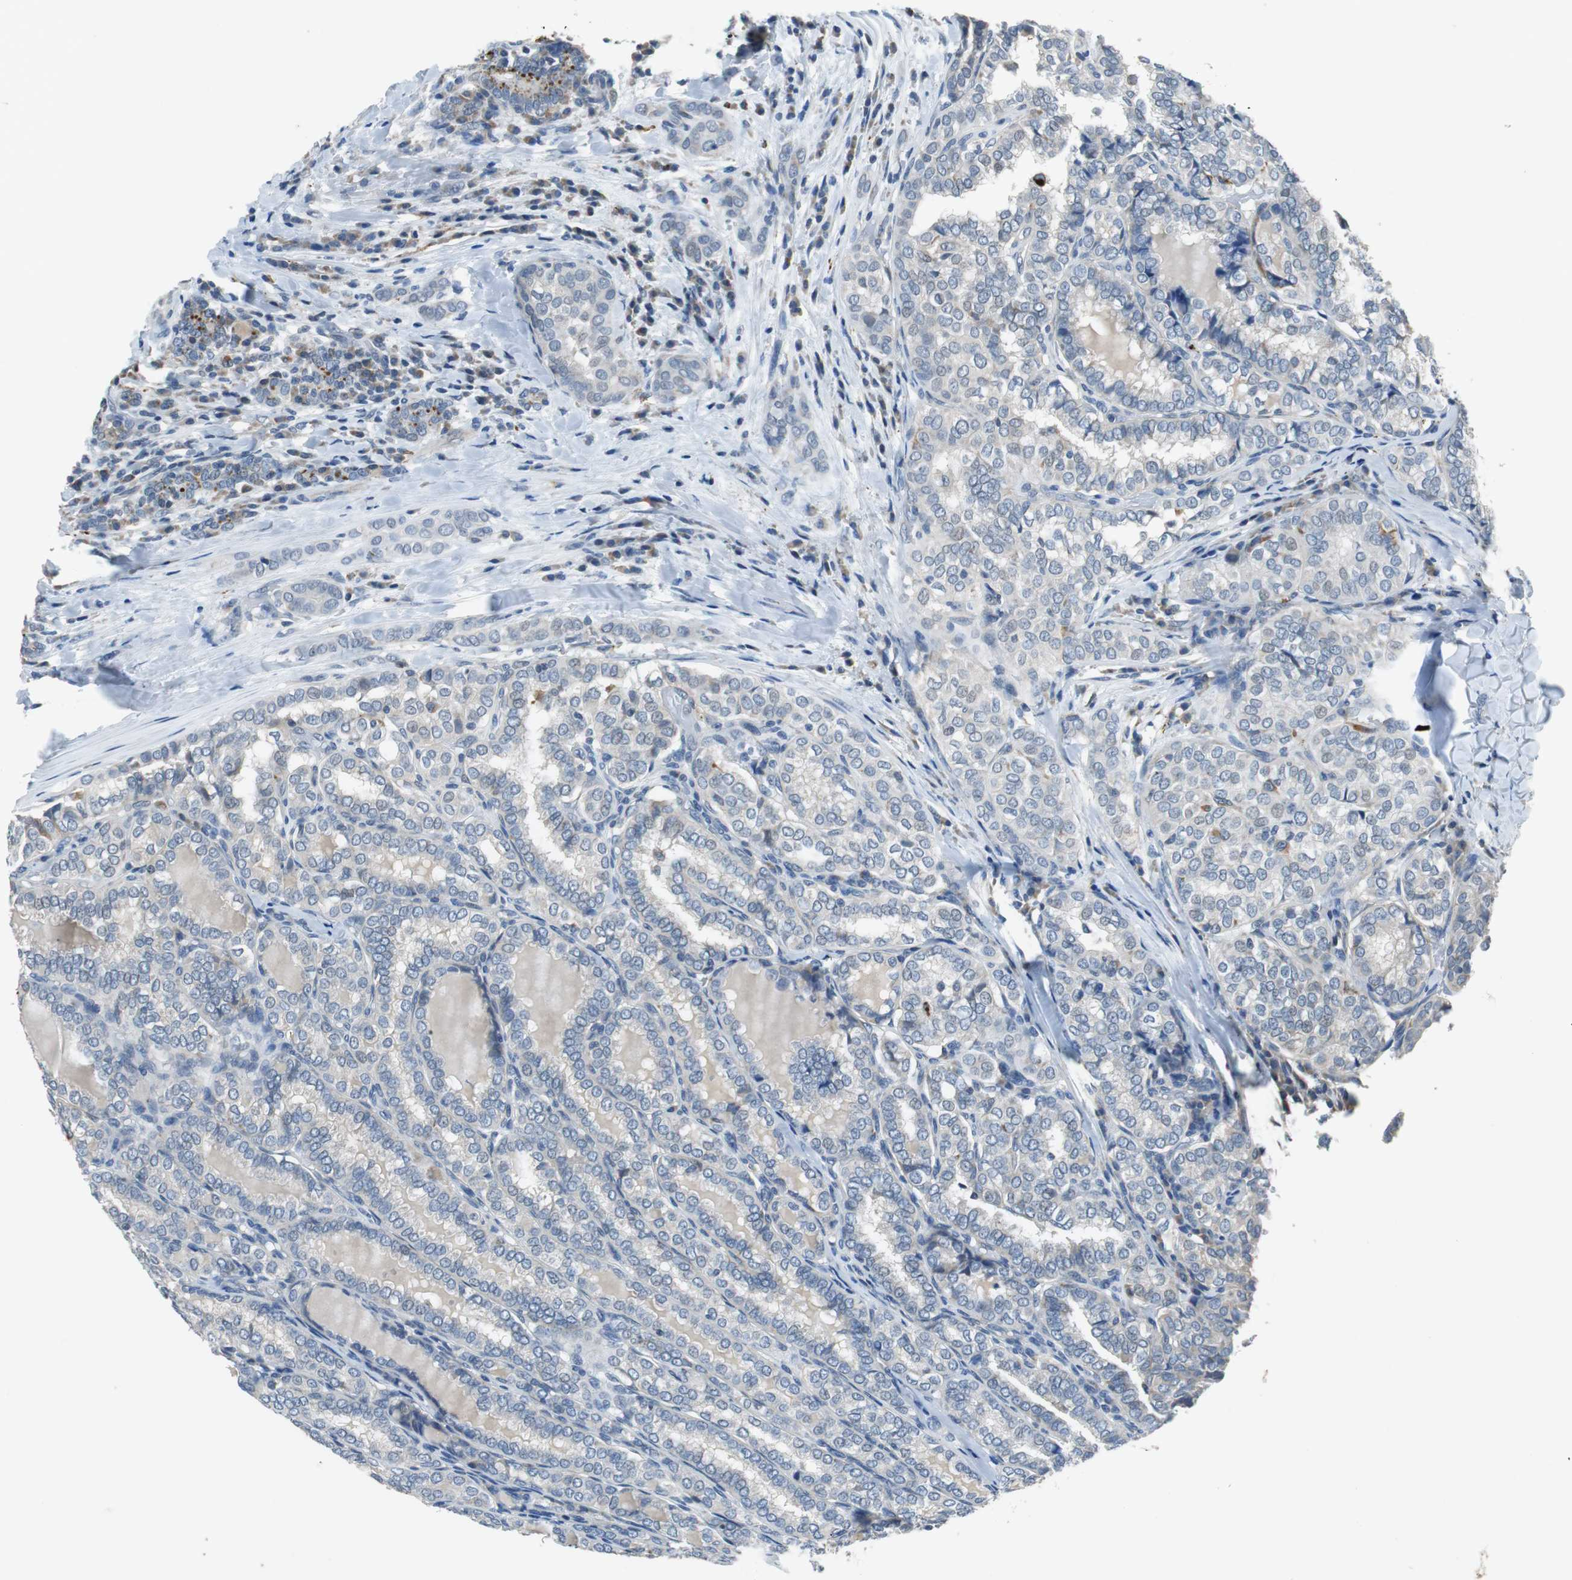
{"staining": {"intensity": "weak", "quantity": "<25%", "location": "cytoplasmic/membranous"}, "tissue": "thyroid cancer", "cell_type": "Tumor cells", "image_type": "cancer", "snomed": [{"axis": "morphology", "description": "Papillary adenocarcinoma, NOS"}, {"axis": "topography", "description": "Thyroid gland"}], "caption": "This micrograph is of papillary adenocarcinoma (thyroid) stained with immunohistochemistry (IHC) to label a protein in brown with the nuclei are counter-stained blue. There is no positivity in tumor cells.", "gene": "NLGN1", "patient": {"sex": "female", "age": 30}}